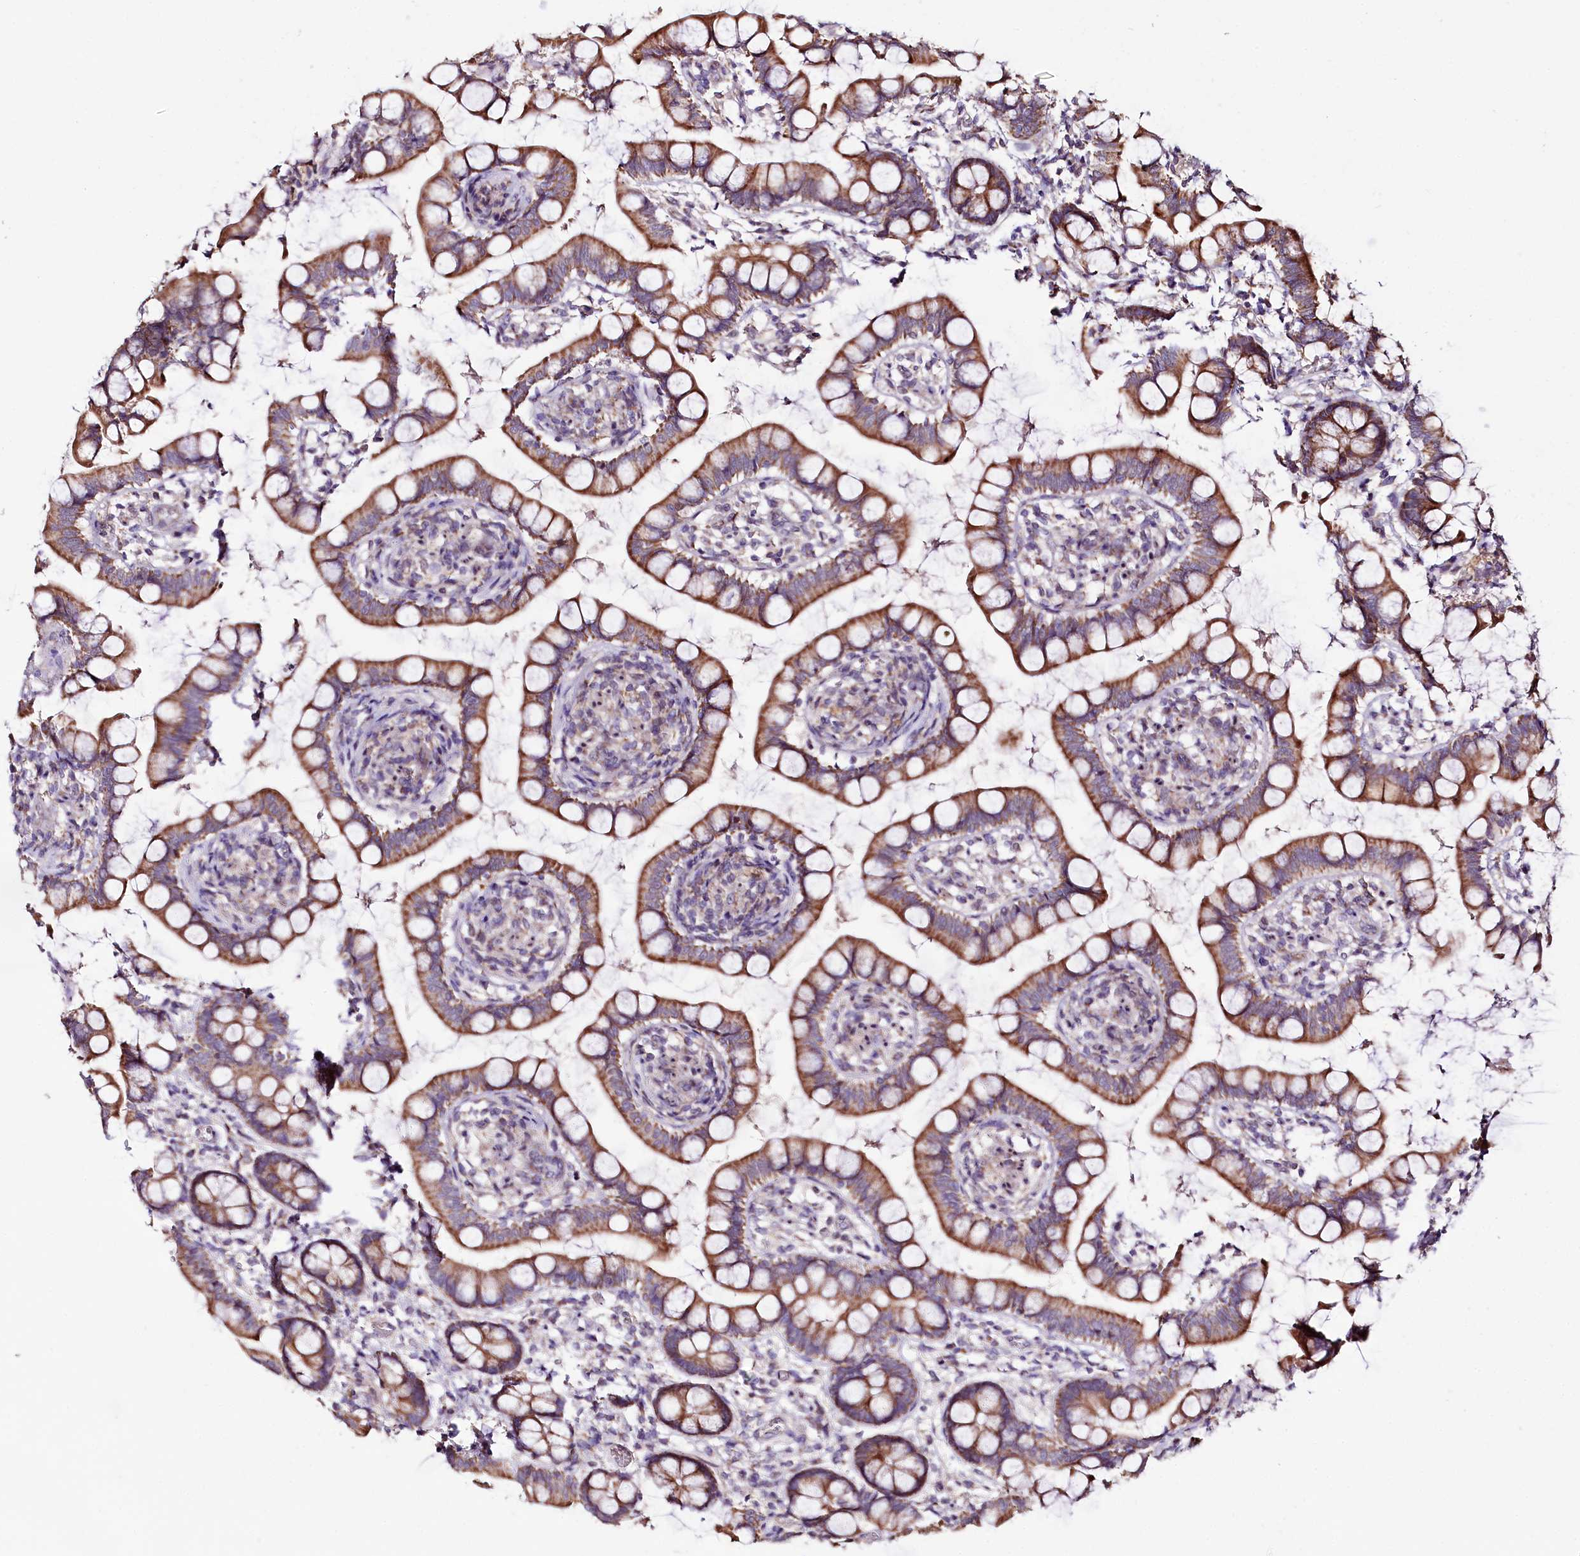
{"staining": {"intensity": "moderate", "quantity": ">75%", "location": "cytoplasmic/membranous"}, "tissue": "small intestine", "cell_type": "Glandular cells", "image_type": "normal", "snomed": [{"axis": "morphology", "description": "Normal tissue, NOS"}, {"axis": "topography", "description": "Small intestine"}], "caption": "Human small intestine stained for a protein (brown) reveals moderate cytoplasmic/membranous positive positivity in approximately >75% of glandular cells.", "gene": "ST7", "patient": {"sex": "male", "age": 52}}